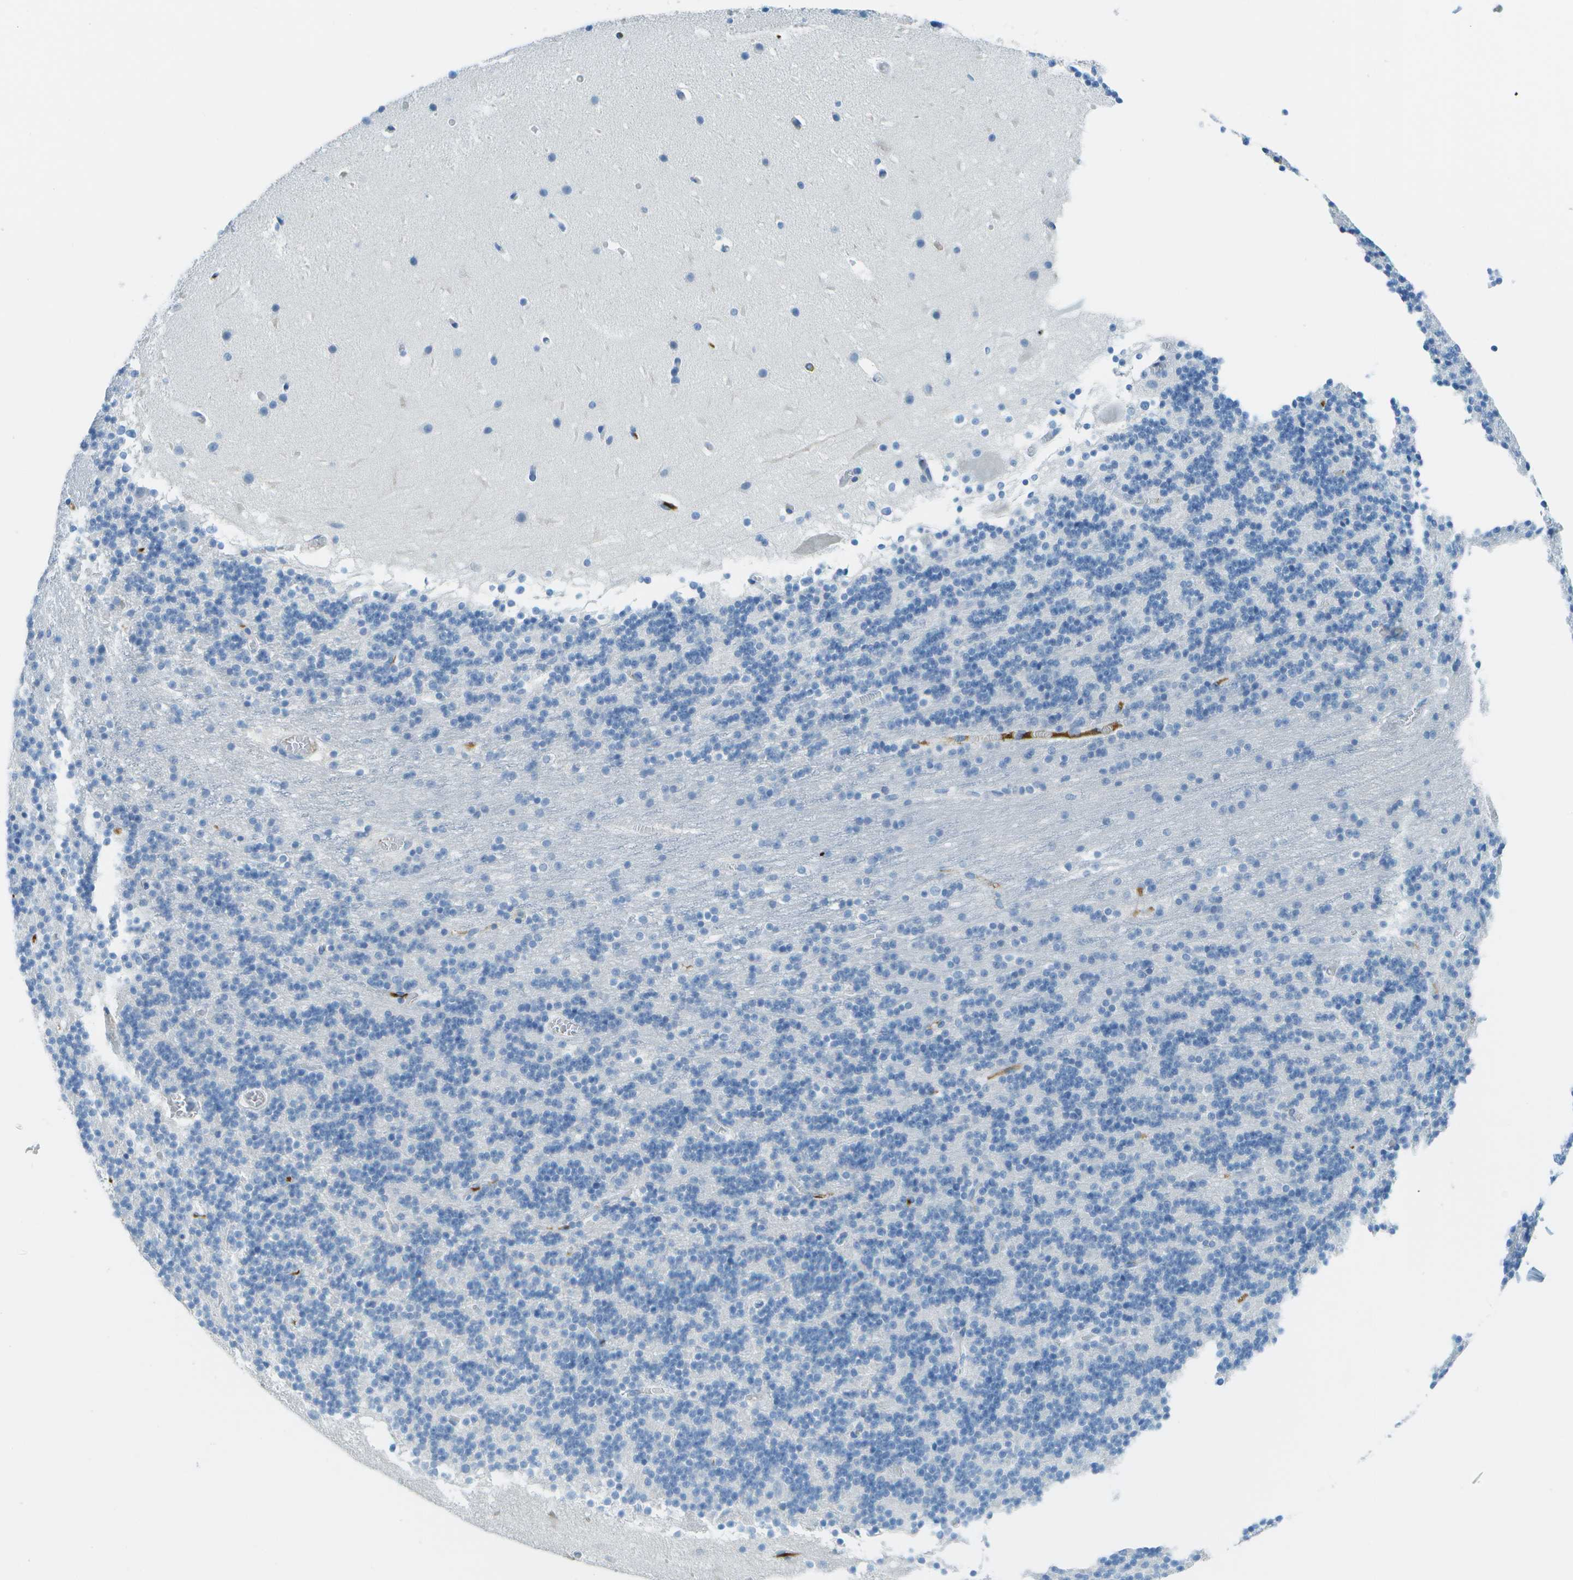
{"staining": {"intensity": "negative", "quantity": "none", "location": "none"}, "tissue": "cerebellum", "cell_type": "Cells in granular layer", "image_type": "normal", "snomed": [{"axis": "morphology", "description": "Normal tissue, NOS"}, {"axis": "topography", "description": "Cerebellum"}], "caption": "Immunohistochemical staining of benign cerebellum exhibits no significant expression in cells in granular layer. Nuclei are stained in blue.", "gene": "C1S", "patient": {"sex": "male", "age": 45}}